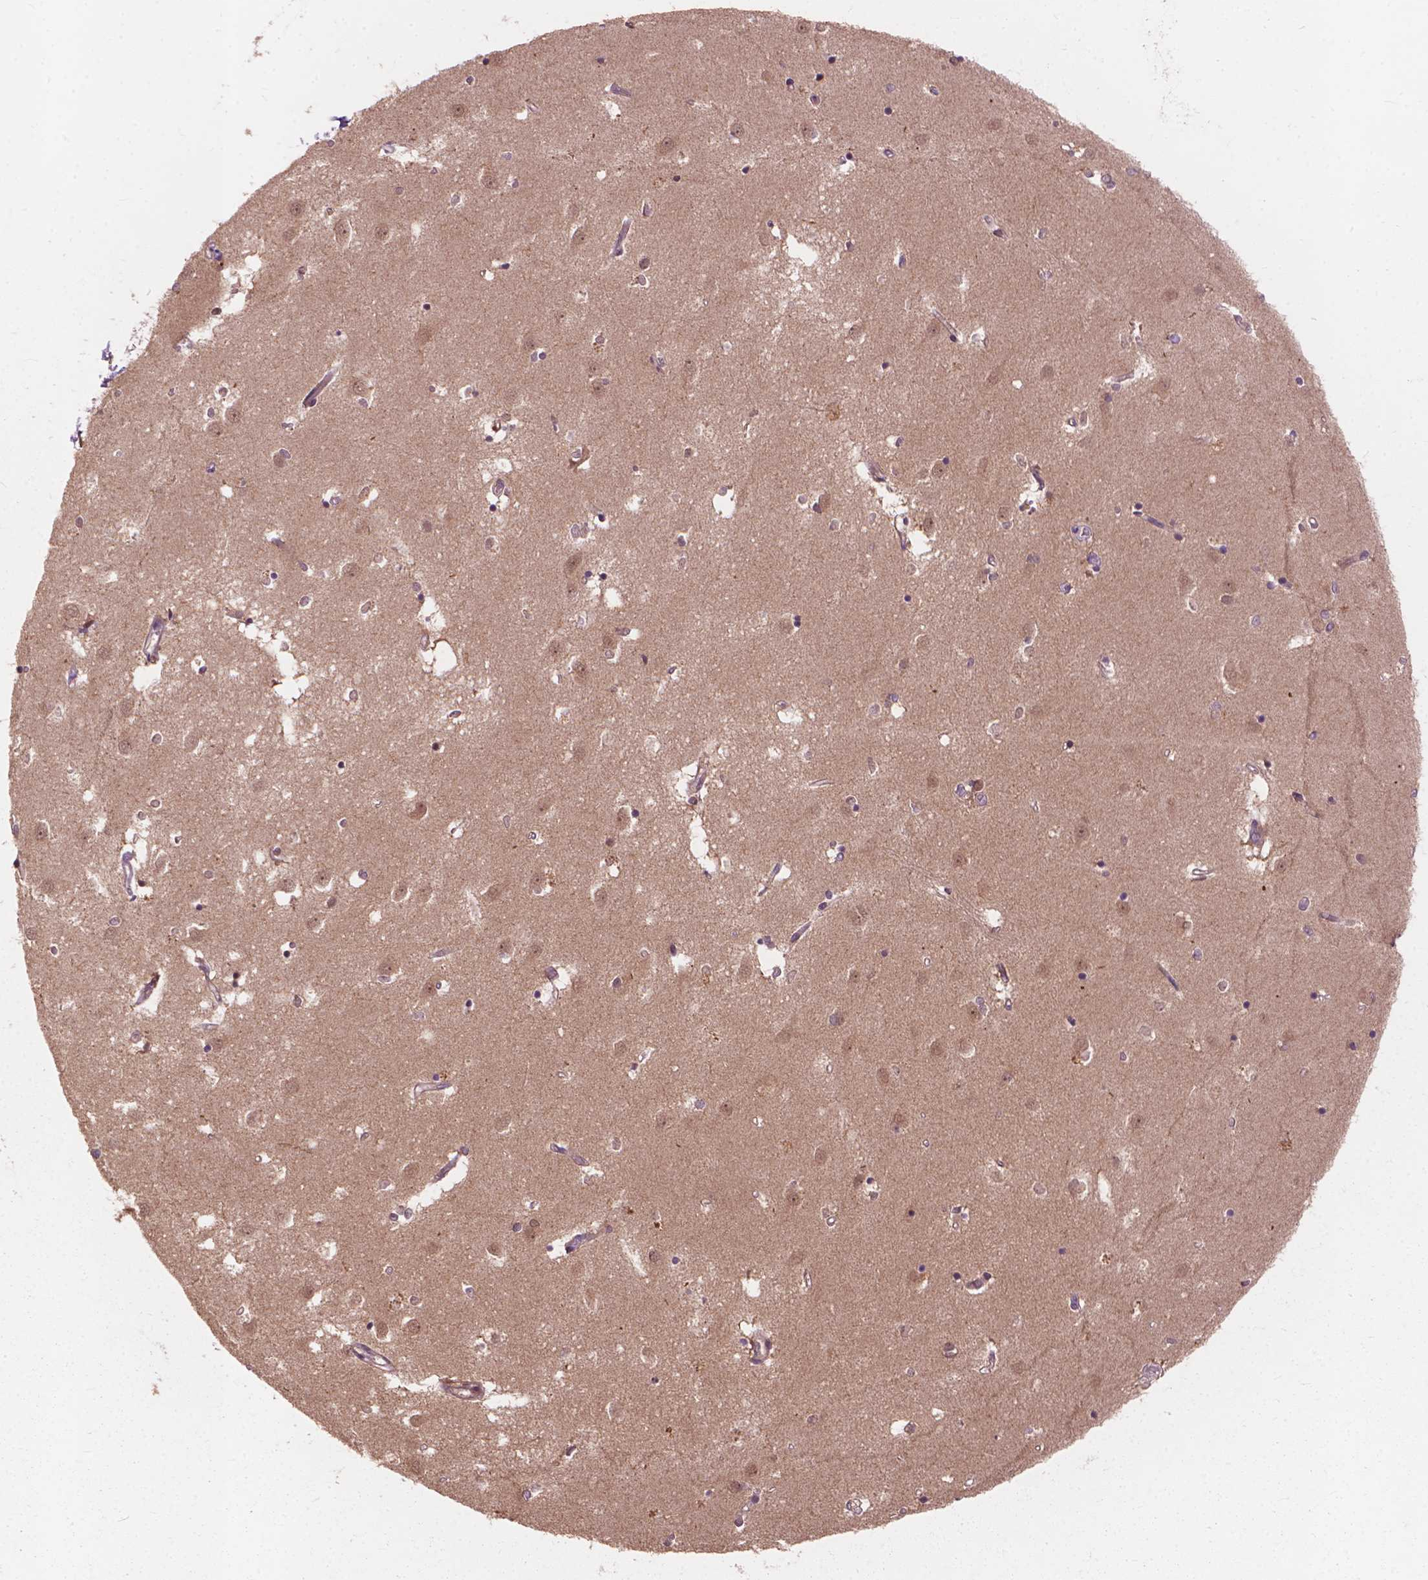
{"staining": {"intensity": "moderate", "quantity": "<25%", "location": "nuclear"}, "tissue": "caudate", "cell_type": "Glial cells", "image_type": "normal", "snomed": [{"axis": "morphology", "description": "Normal tissue, NOS"}, {"axis": "topography", "description": "Lateral ventricle wall"}], "caption": "Normal caudate was stained to show a protein in brown. There is low levels of moderate nuclear positivity in approximately <25% of glial cells.", "gene": "SSU72", "patient": {"sex": "male", "age": 54}}